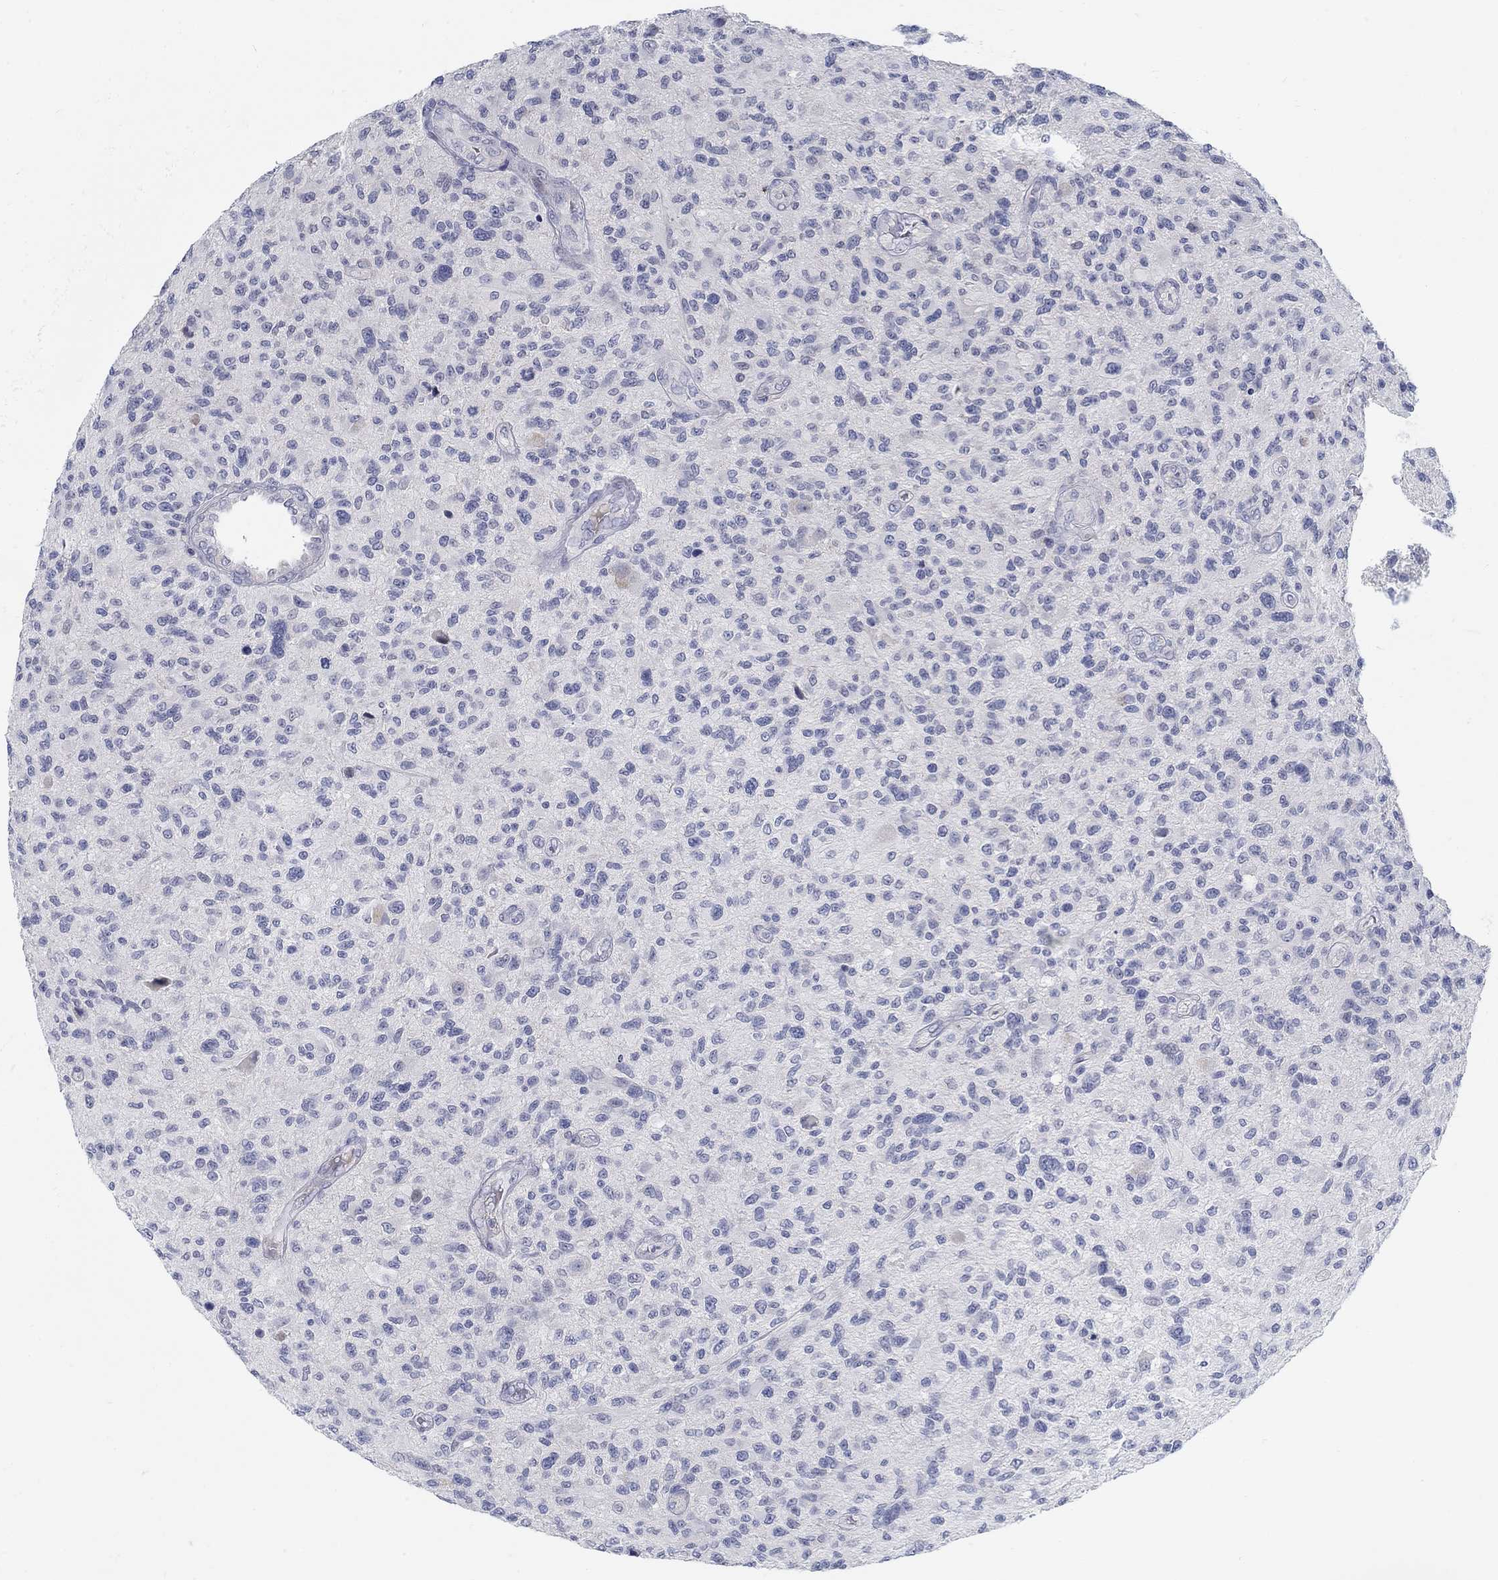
{"staining": {"intensity": "negative", "quantity": "none", "location": "none"}, "tissue": "glioma", "cell_type": "Tumor cells", "image_type": "cancer", "snomed": [{"axis": "morphology", "description": "Glioma, malignant, High grade"}, {"axis": "topography", "description": "Brain"}], "caption": "Malignant high-grade glioma was stained to show a protein in brown. There is no significant positivity in tumor cells.", "gene": "ANO7", "patient": {"sex": "male", "age": 47}}